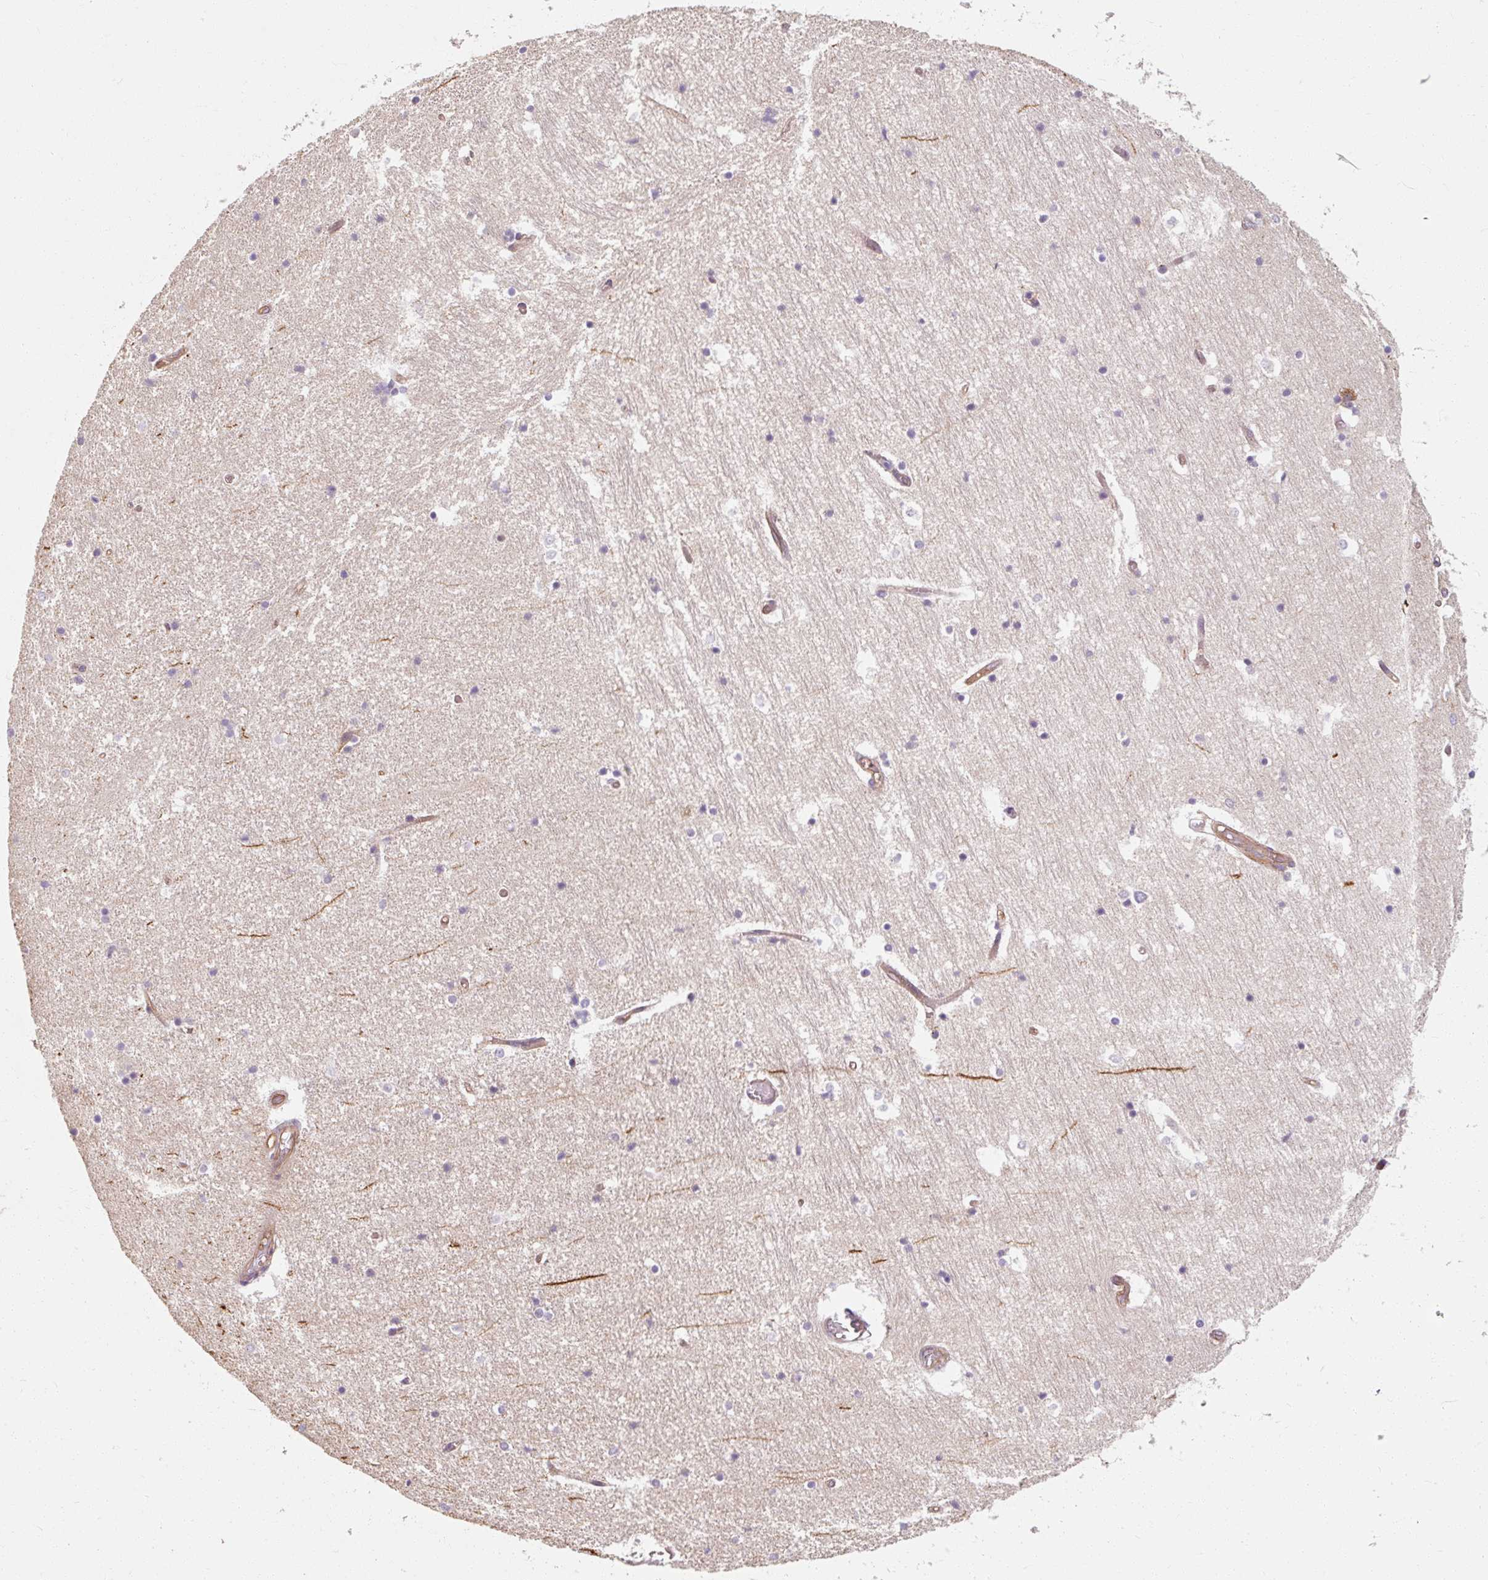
{"staining": {"intensity": "negative", "quantity": "none", "location": "none"}, "tissue": "hippocampus", "cell_type": "Glial cells", "image_type": "normal", "snomed": [{"axis": "morphology", "description": "Normal tissue, NOS"}, {"axis": "topography", "description": "Hippocampus"}], "caption": "Hippocampus was stained to show a protein in brown. There is no significant expression in glial cells. The staining is performed using DAB (3,3'-diaminobenzidine) brown chromogen with nuclei counter-stained in using hematoxylin.", "gene": "TBC1D4", "patient": {"sex": "female", "age": 52}}